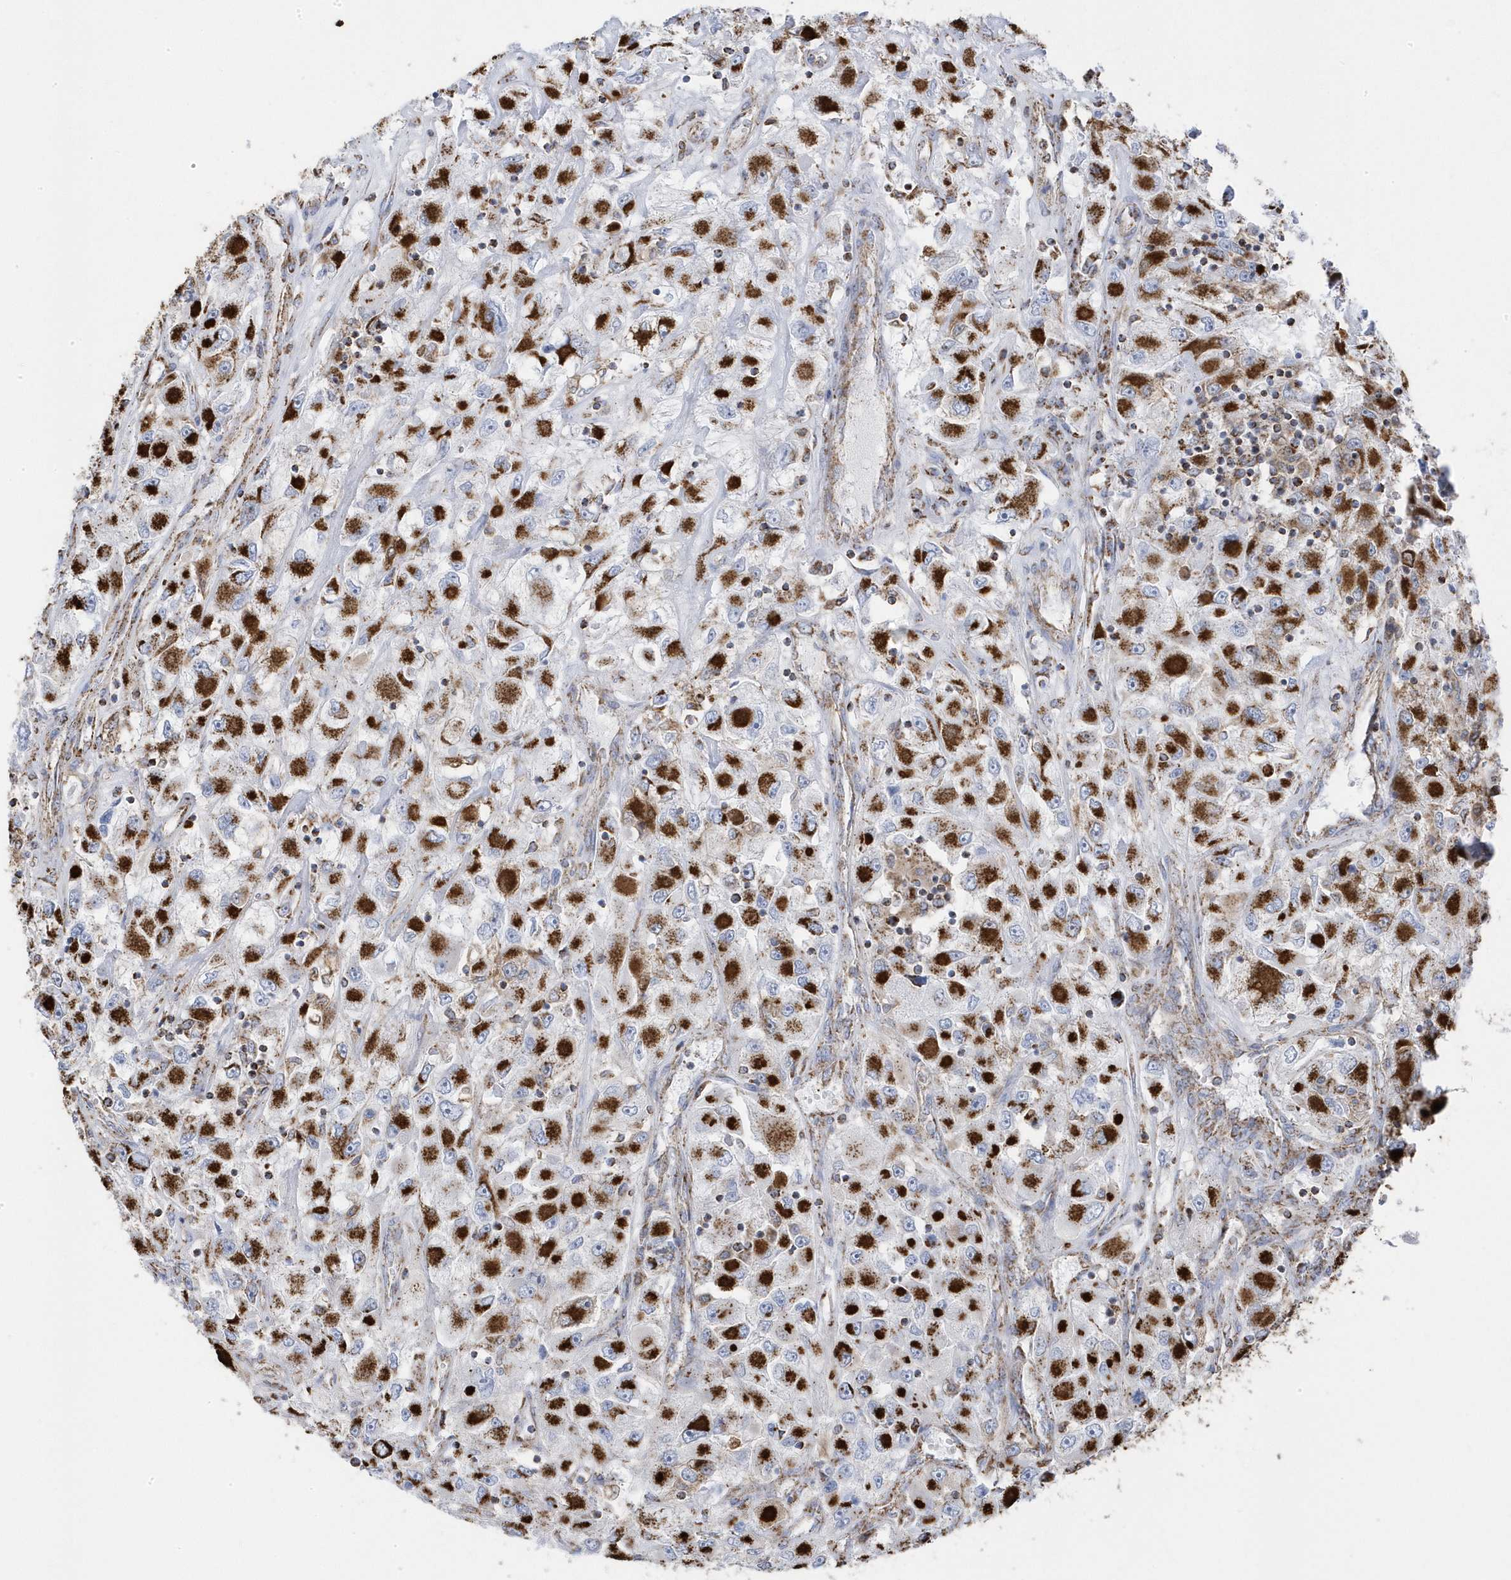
{"staining": {"intensity": "strong", "quantity": ">75%", "location": "cytoplasmic/membranous"}, "tissue": "renal cancer", "cell_type": "Tumor cells", "image_type": "cancer", "snomed": [{"axis": "morphology", "description": "Adenocarcinoma, NOS"}, {"axis": "topography", "description": "Kidney"}], "caption": "IHC histopathology image of human renal cancer stained for a protein (brown), which exhibits high levels of strong cytoplasmic/membranous staining in about >75% of tumor cells.", "gene": "GTPBP8", "patient": {"sex": "female", "age": 52}}